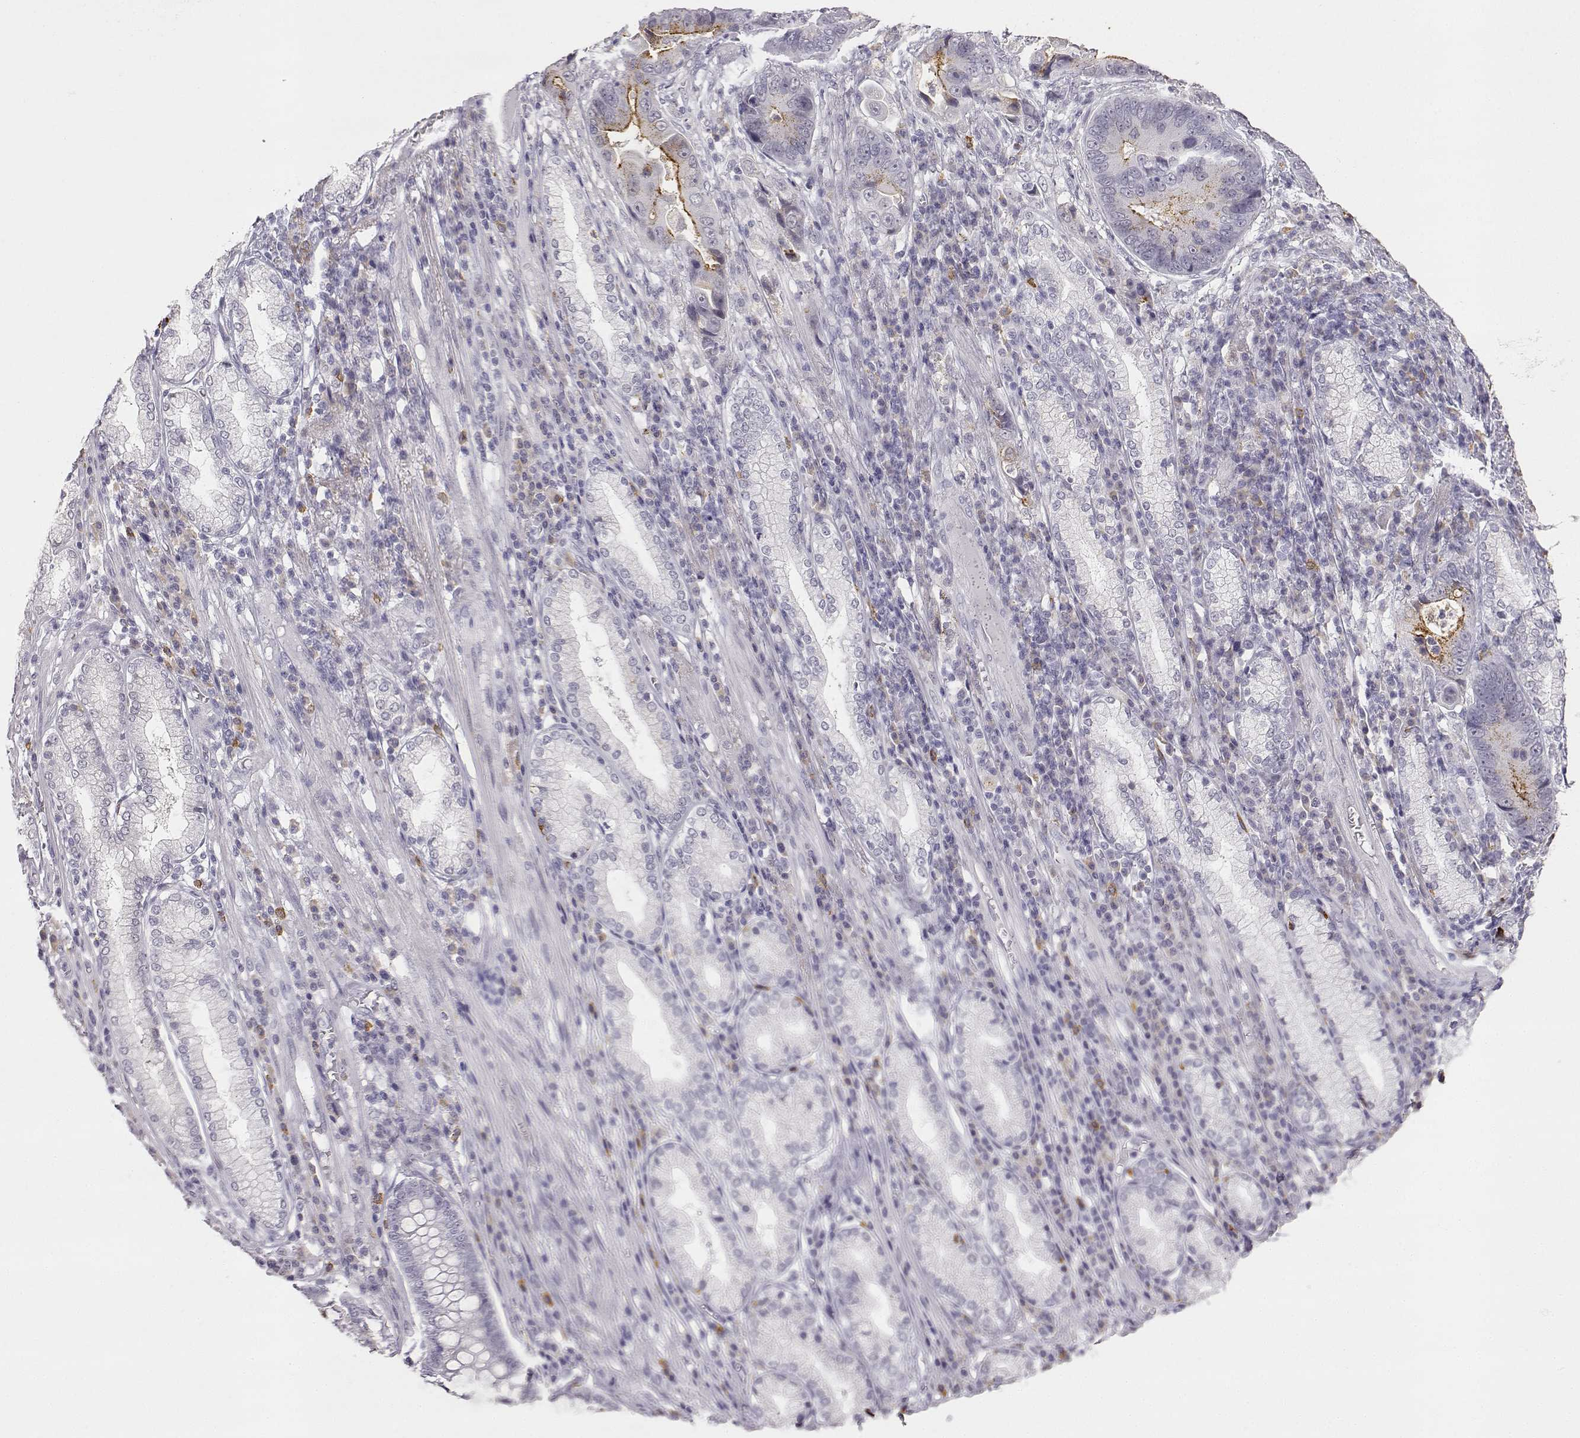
{"staining": {"intensity": "negative", "quantity": "none", "location": "none"}, "tissue": "stomach cancer", "cell_type": "Tumor cells", "image_type": "cancer", "snomed": [{"axis": "morphology", "description": "Adenocarcinoma, NOS"}, {"axis": "topography", "description": "Stomach"}], "caption": "IHC photomicrograph of human adenocarcinoma (stomach) stained for a protein (brown), which shows no expression in tumor cells.", "gene": "VGF", "patient": {"sex": "male", "age": 84}}